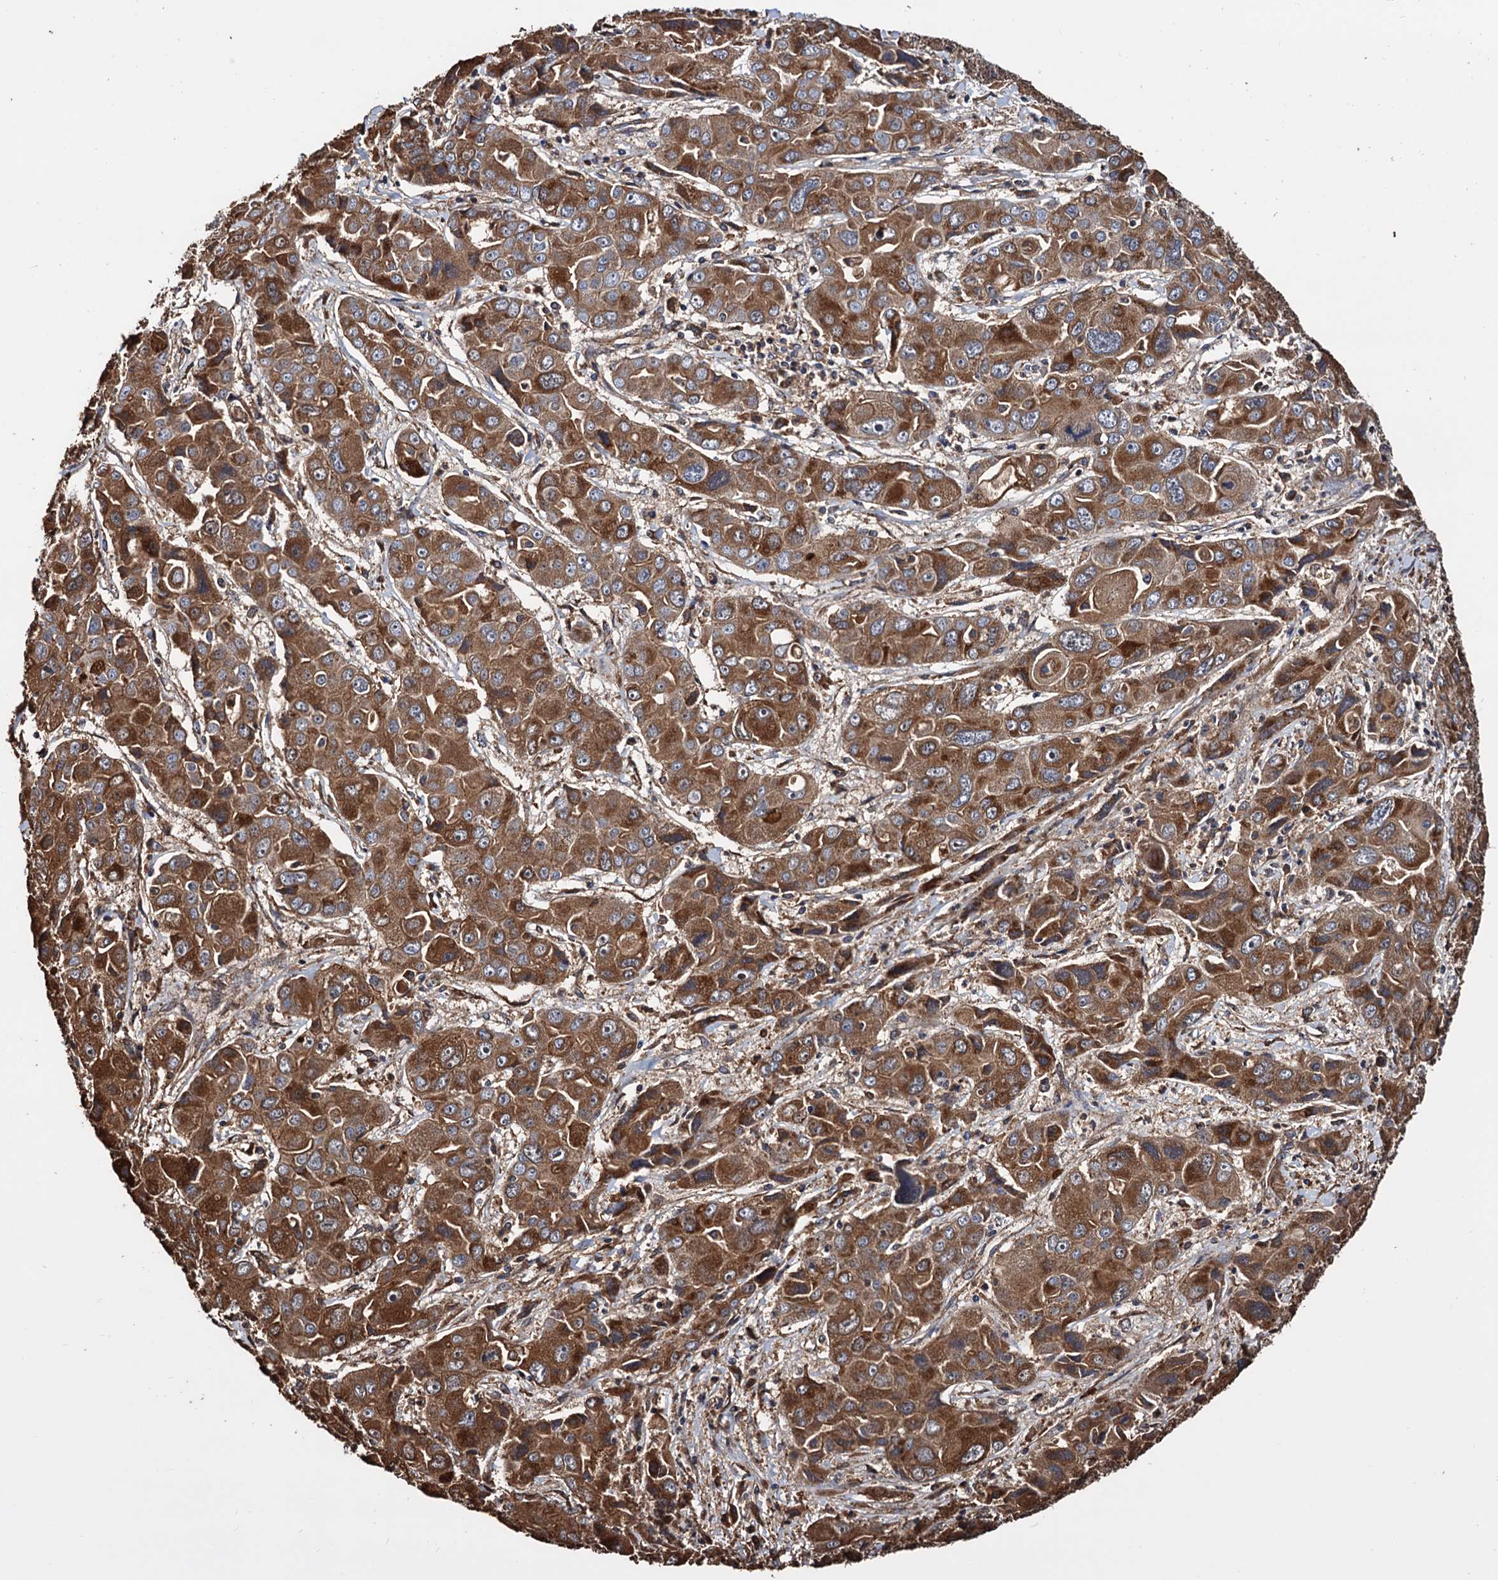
{"staining": {"intensity": "strong", "quantity": ">75%", "location": "cytoplasmic/membranous"}, "tissue": "liver cancer", "cell_type": "Tumor cells", "image_type": "cancer", "snomed": [{"axis": "morphology", "description": "Cholangiocarcinoma"}, {"axis": "topography", "description": "Liver"}], "caption": "Tumor cells demonstrate strong cytoplasmic/membranous expression in about >75% of cells in liver cancer. The staining was performed using DAB (3,3'-diaminobenzidine), with brown indicating positive protein expression. Nuclei are stained blue with hematoxylin.", "gene": "MRPL42", "patient": {"sex": "male", "age": 67}}